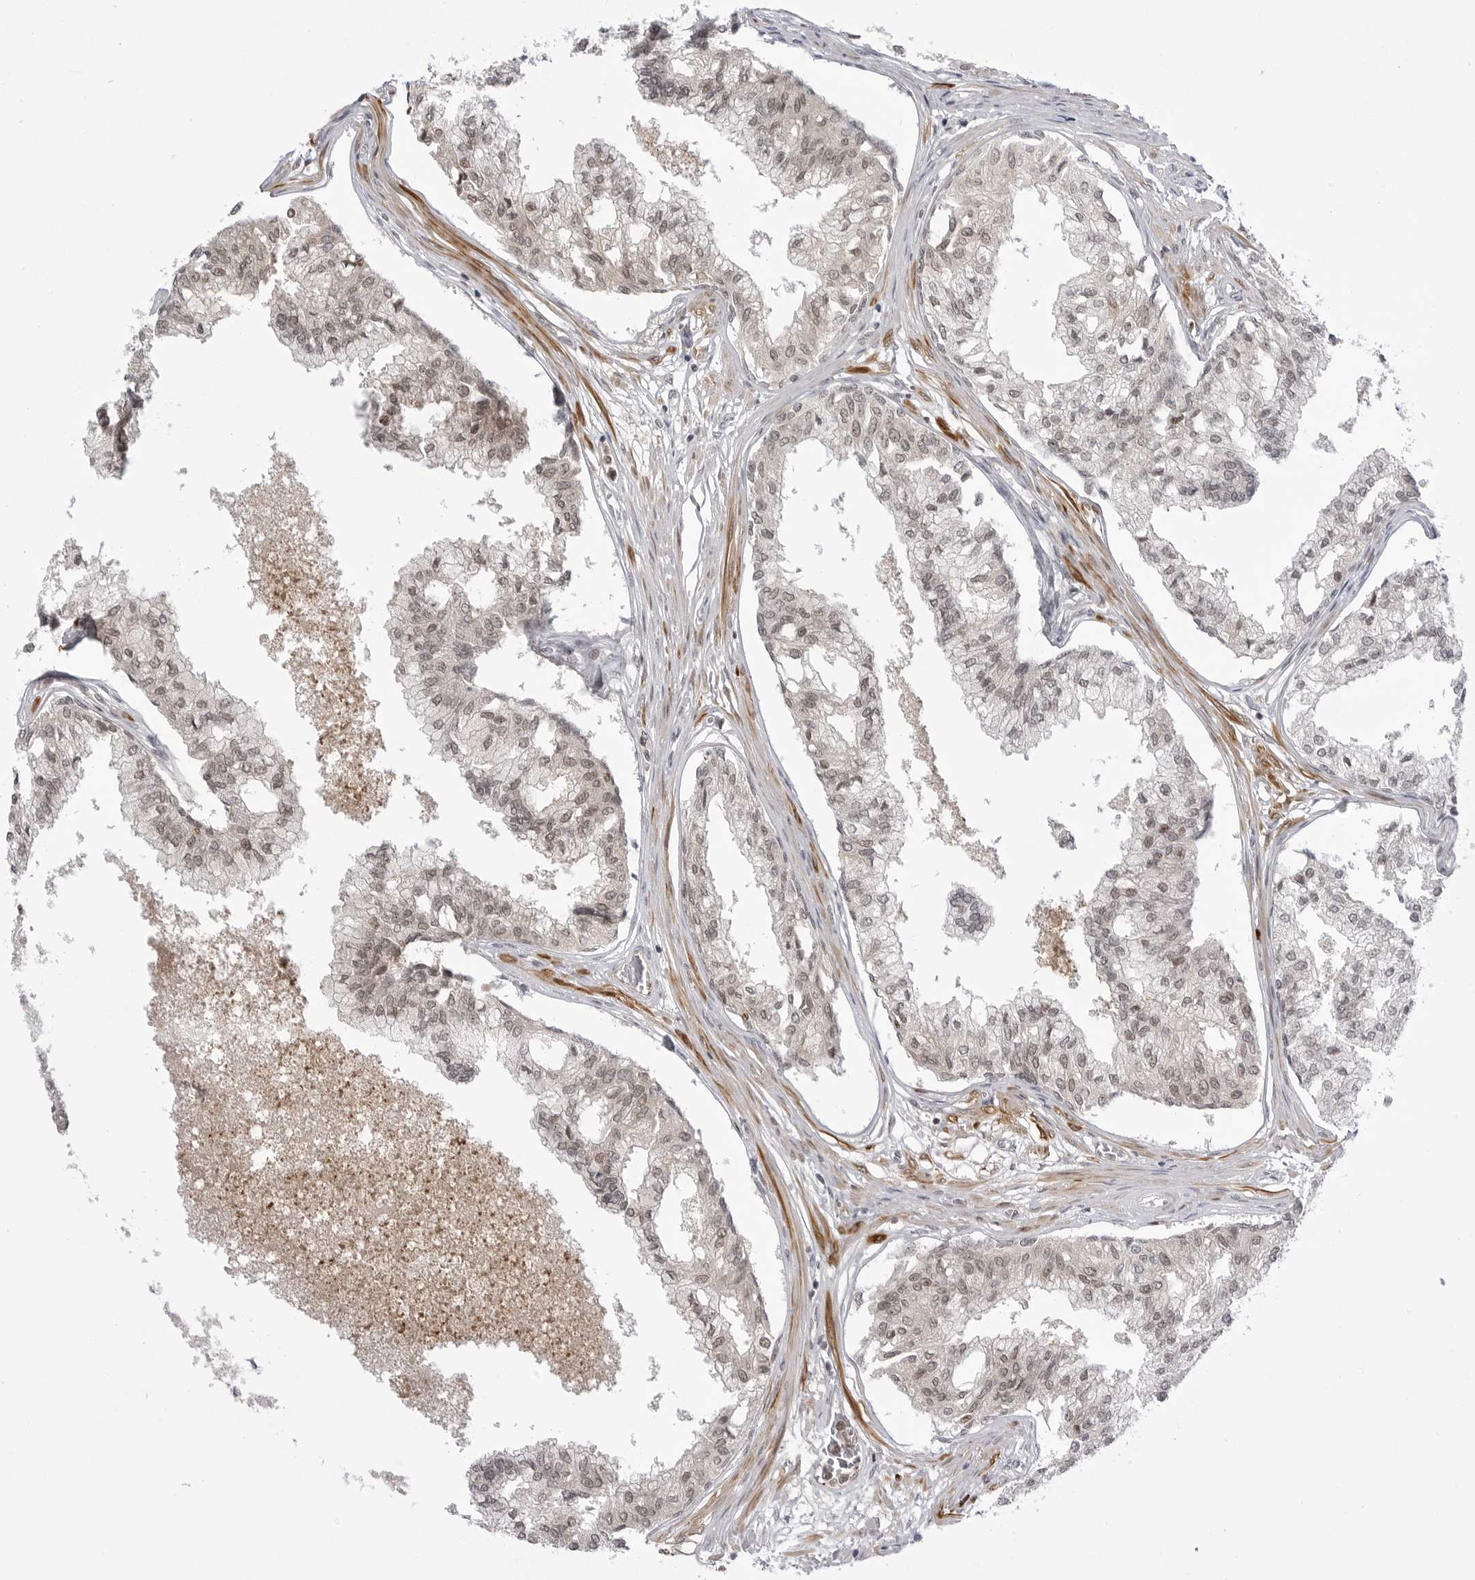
{"staining": {"intensity": "weak", "quantity": "25%-75%", "location": "cytoplasmic/membranous,nuclear"}, "tissue": "prostate", "cell_type": "Glandular cells", "image_type": "normal", "snomed": [{"axis": "morphology", "description": "Normal tissue, NOS"}, {"axis": "topography", "description": "Prostate"}, {"axis": "topography", "description": "Seminal veicle"}], "caption": "Brown immunohistochemical staining in normal prostate reveals weak cytoplasmic/membranous,nuclear staining in approximately 25%-75% of glandular cells.", "gene": "PTK2B", "patient": {"sex": "male", "age": 60}}